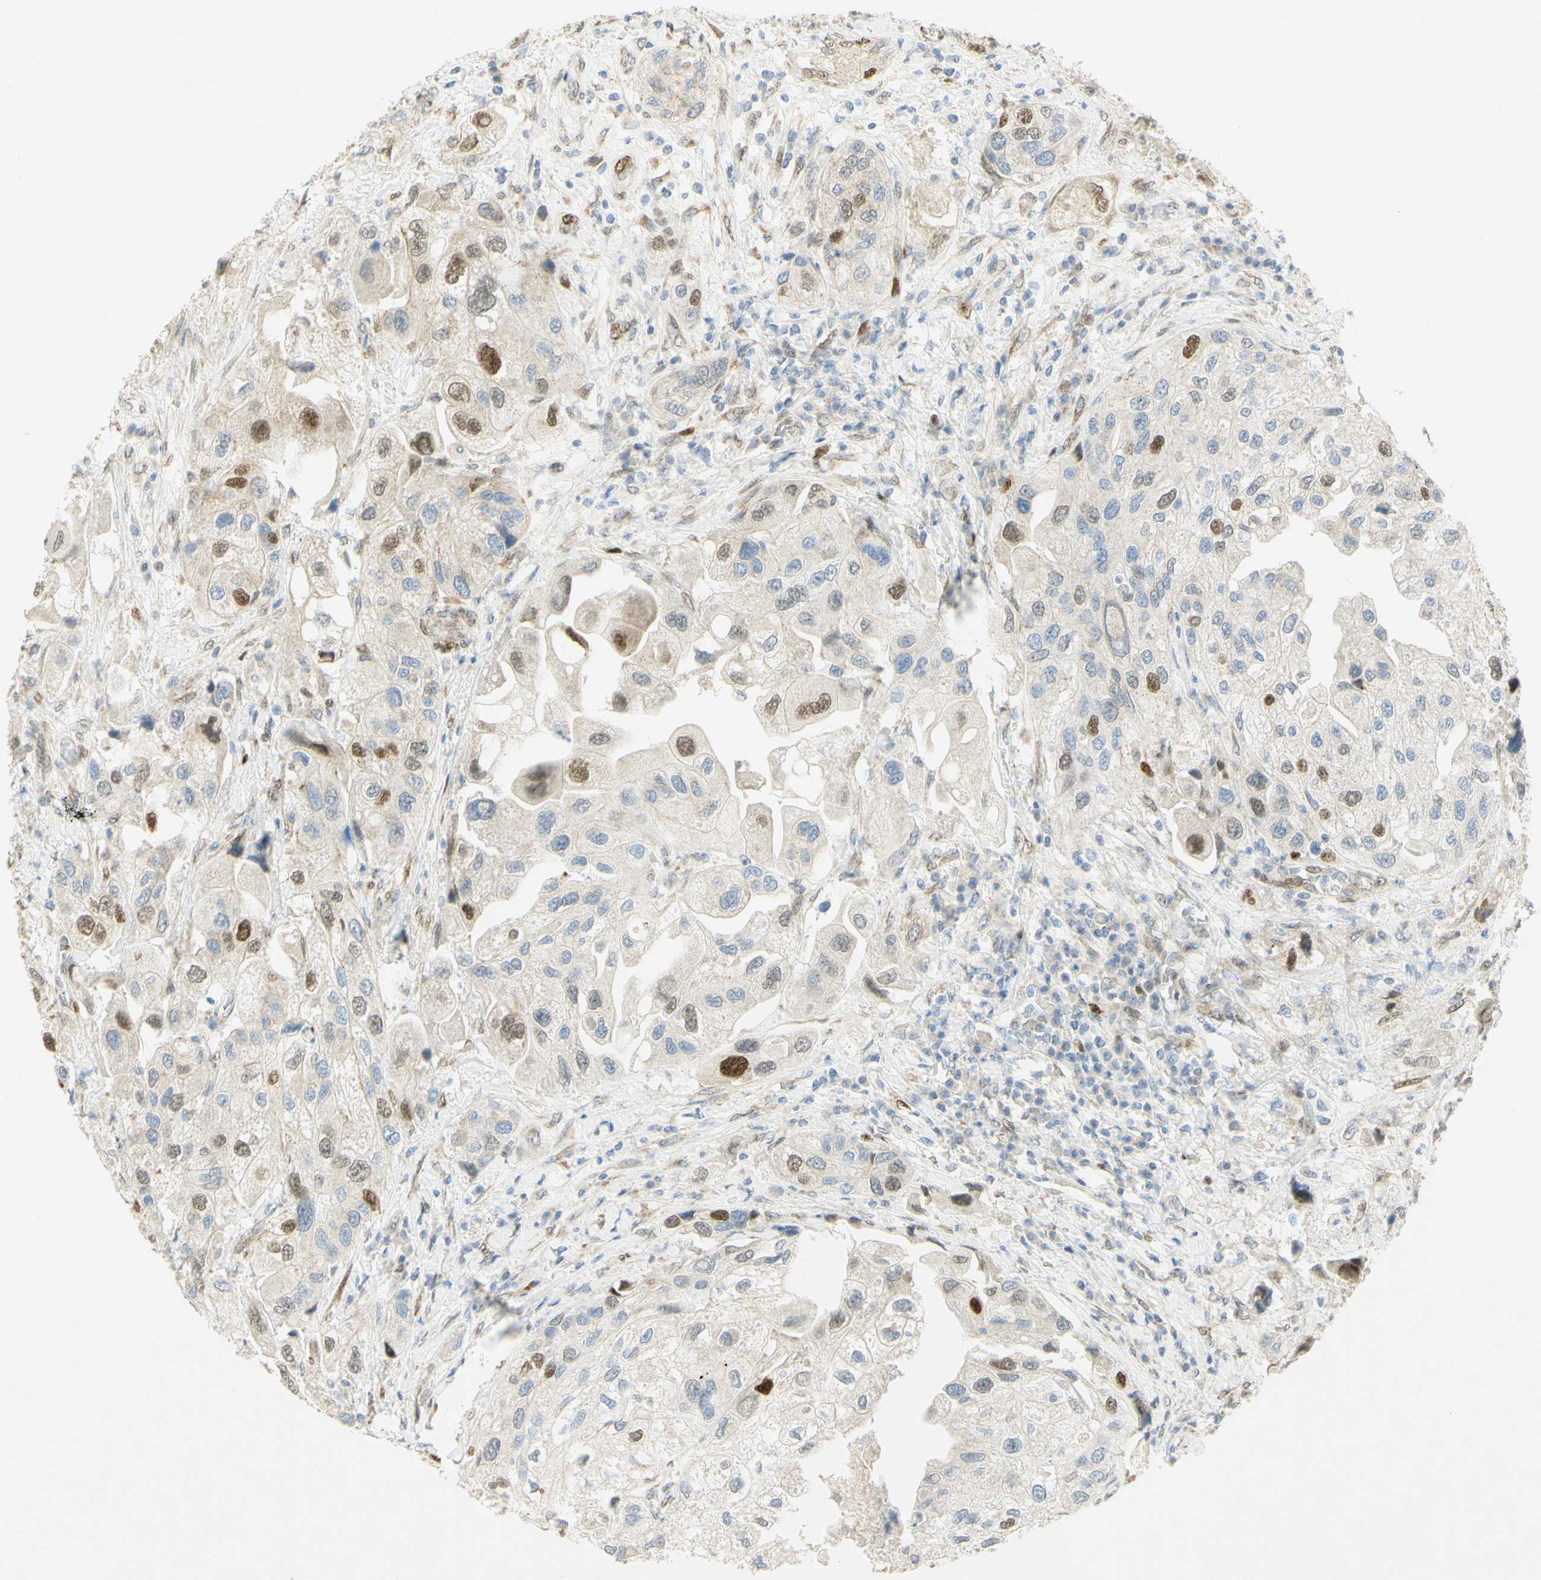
{"staining": {"intensity": "strong", "quantity": "25%-75%", "location": "nuclear"}, "tissue": "urothelial cancer", "cell_type": "Tumor cells", "image_type": "cancer", "snomed": [{"axis": "morphology", "description": "Urothelial carcinoma, High grade"}, {"axis": "topography", "description": "Urinary bladder"}], "caption": "The photomicrograph exhibits staining of urothelial carcinoma (high-grade), revealing strong nuclear protein positivity (brown color) within tumor cells.", "gene": "E2F1", "patient": {"sex": "female", "age": 64}}